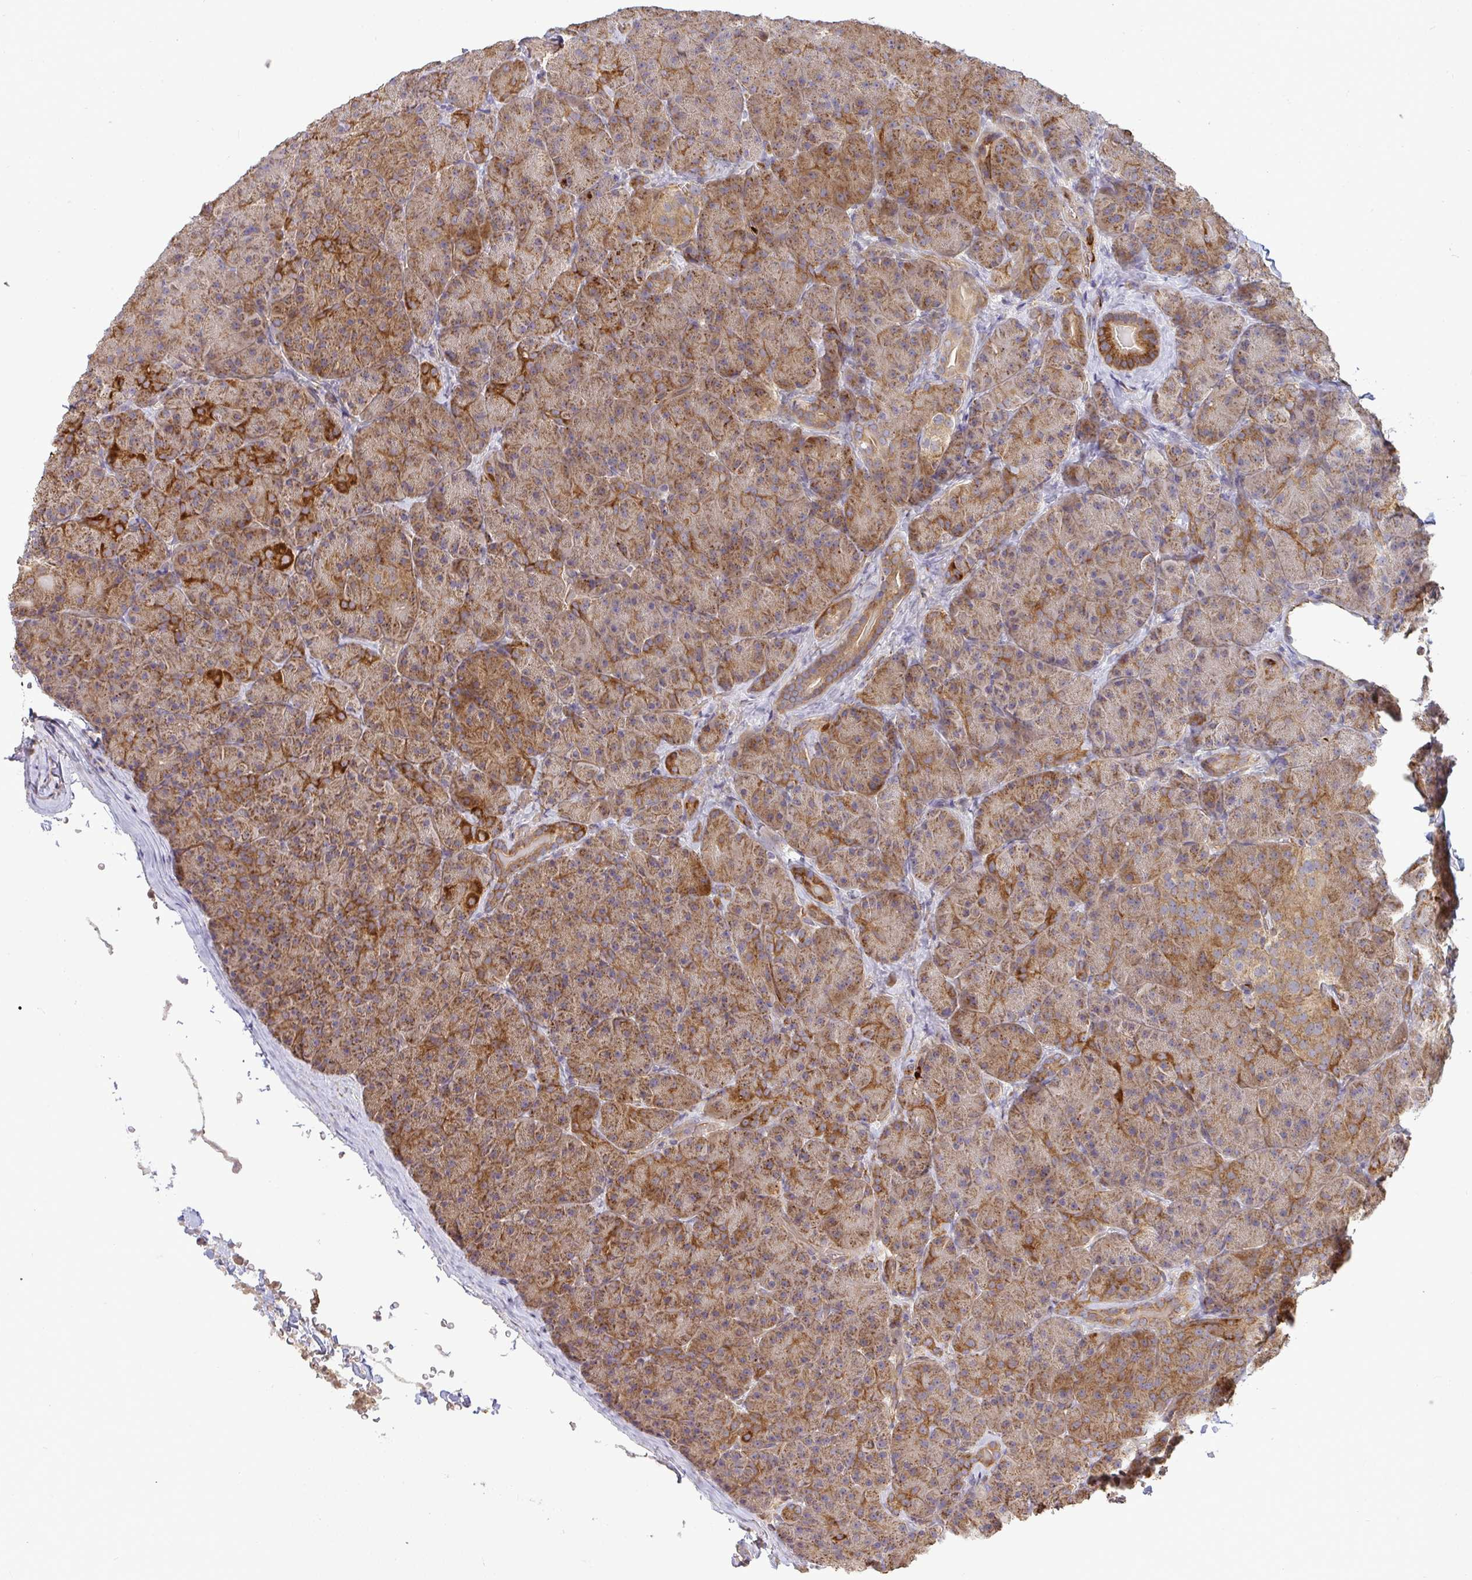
{"staining": {"intensity": "moderate", "quantity": ">75%", "location": "cytoplasmic/membranous"}, "tissue": "pancreas", "cell_type": "Exocrine glandular cells", "image_type": "normal", "snomed": [{"axis": "morphology", "description": "Normal tissue, NOS"}, {"axis": "topography", "description": "Pancreas"}], "caption": "Moderate cytoplasmic/membranous positivity for a protein is present in approximately >75% of exocrine glandular cells of normal pancreas using immunohistochemistry (IHC).", "gene": "B4GALT6", "patient": {"sex": "male", "age": 57}}